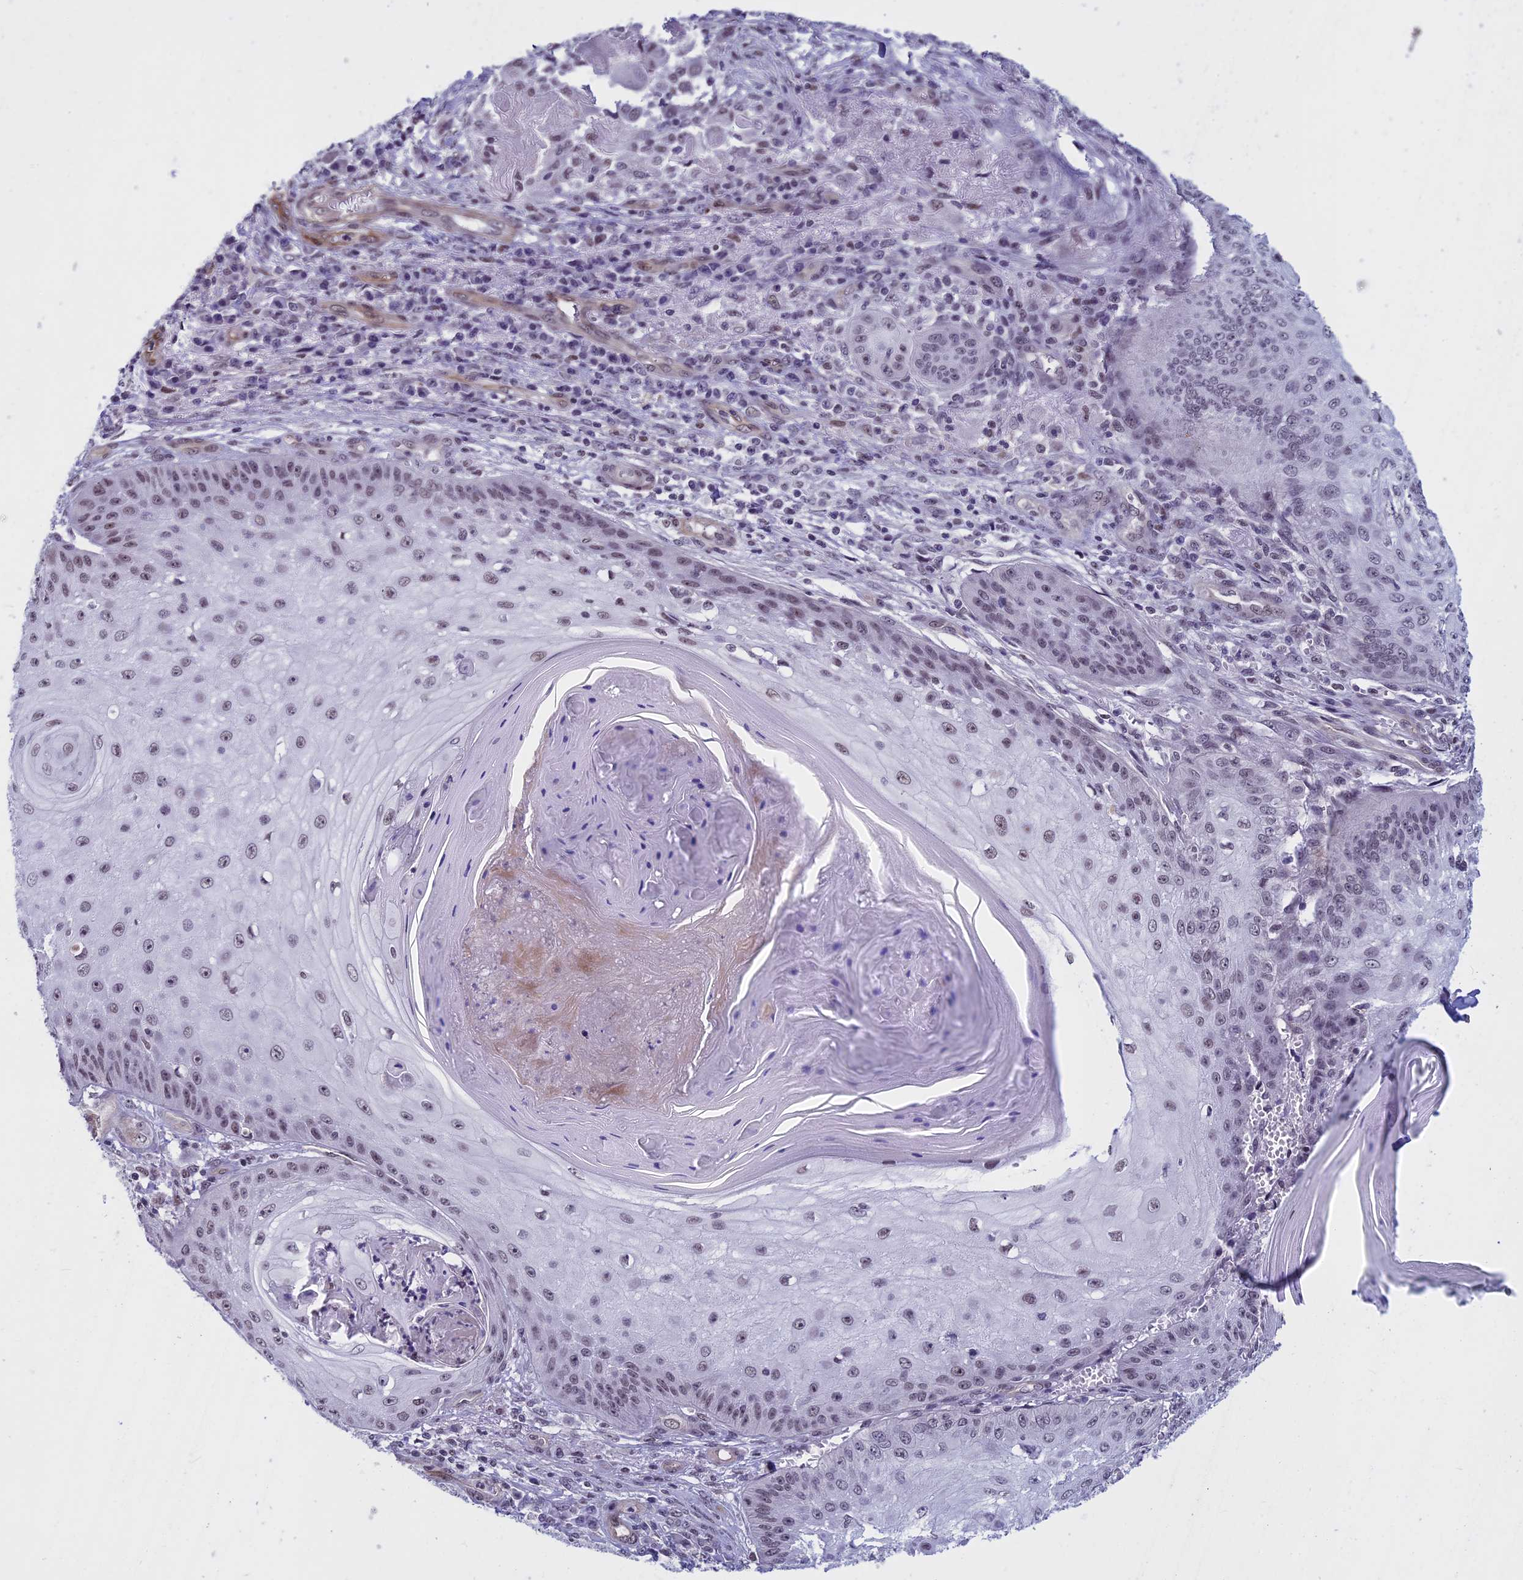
{"staining": {"intensity": "weak", "quantity": ">75%", "location": "nuclear"}, "tissue": "skin cancer", "cell_type": "Tumor cells", "image_type": "cancer", "snomed": [{"axis": "morphology", "description": "Squamous cell carcinoma, NOS"}, {"axis": "topography", "description": "Skin"}], "caption": "Skin cancer (squamous cell carcinoma) was stained to show a protein in brown. There is low levels of weak nuclear positivity in approximately >75% of tumor cells.", "gene": "NIPBL", "patient": {"sex": "male", "age": 70}}